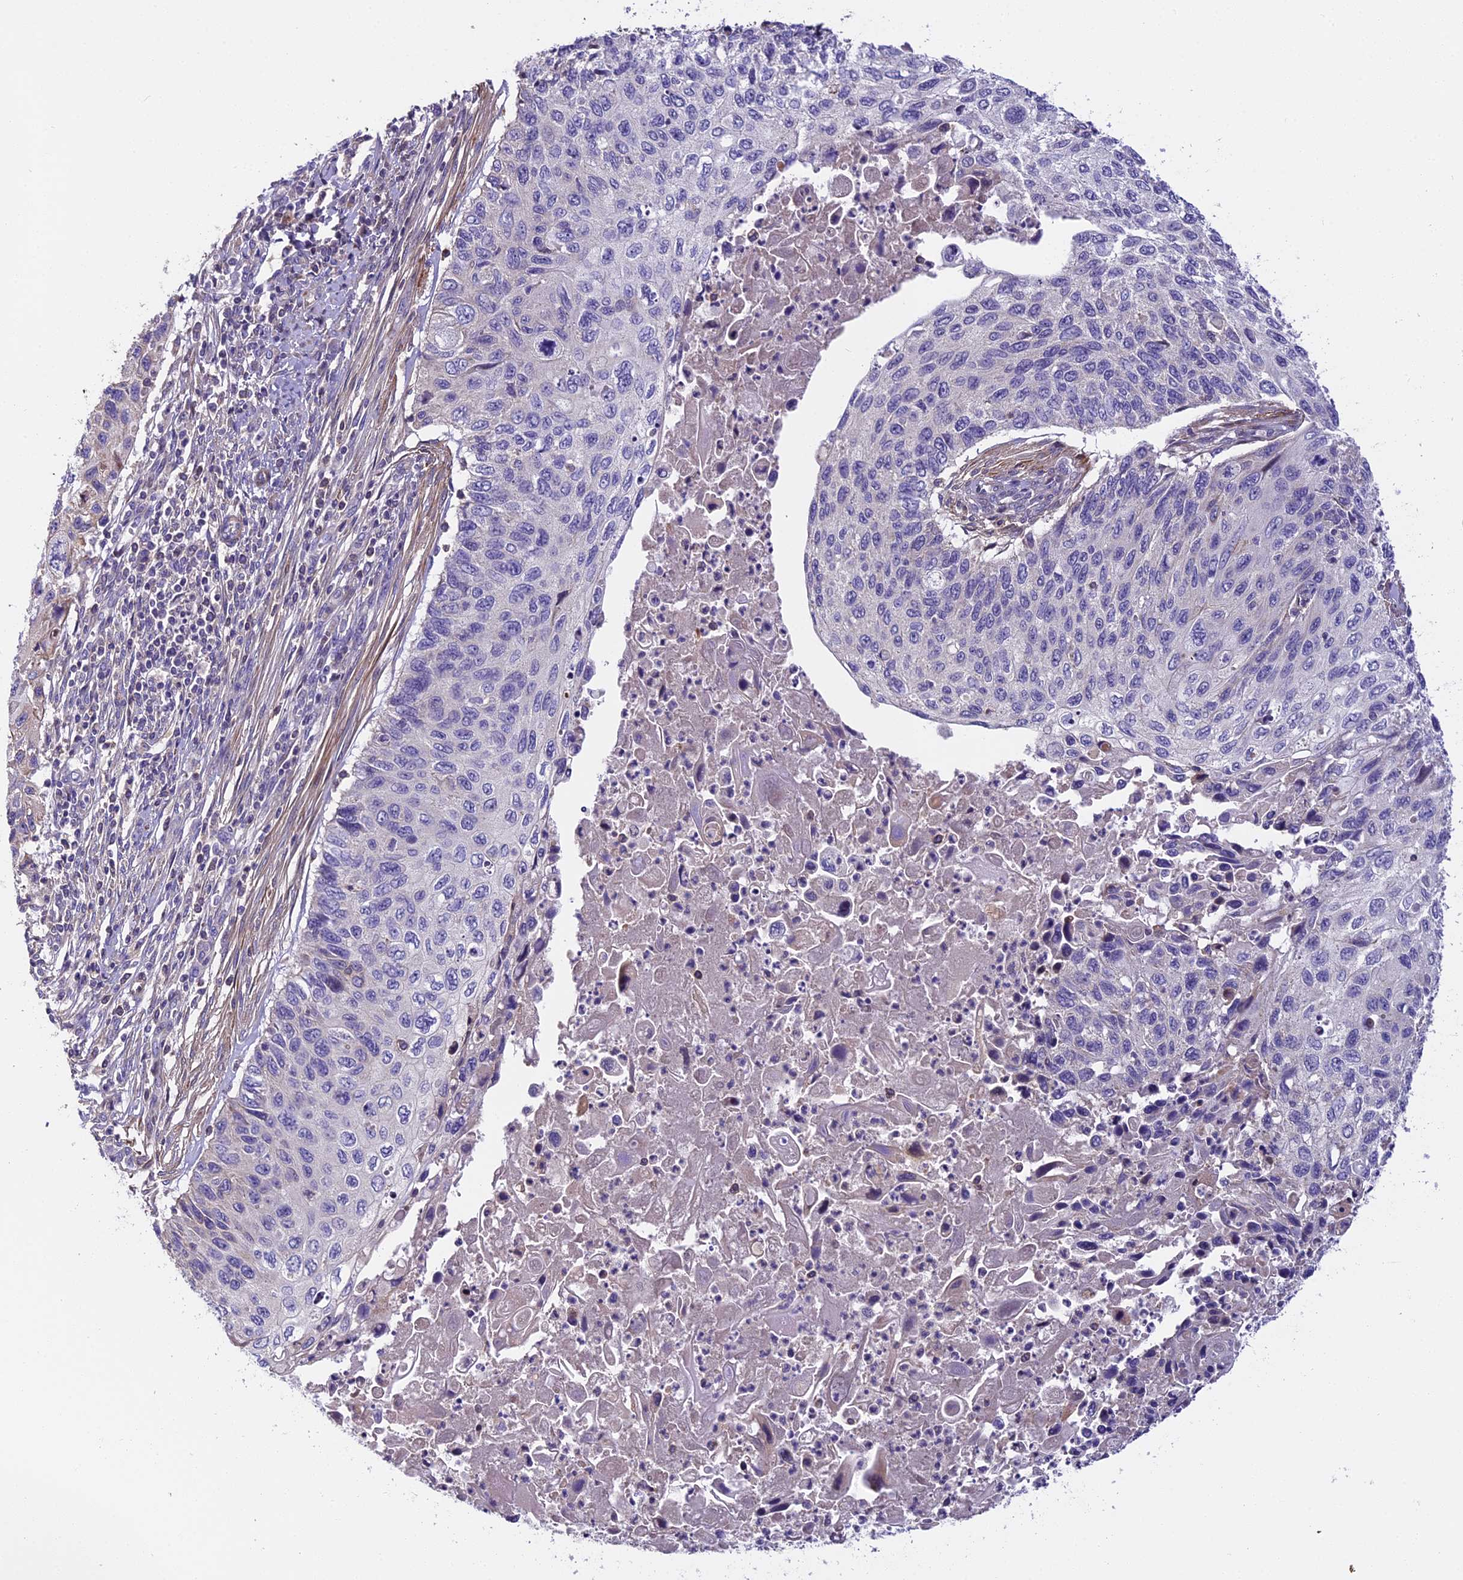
{"staining": {"intensity": "negative", "quantity": "none", "location": "none"}, "tissue": "cervical cancer", "cell_type": "Tumor cells", "image_type": "cancer", "snomed": [{"axis": "morphology", "description": "Squamous cell carcinoma, NOS"}, {"axis": "topography", "description": "Cervix"}], "caption": "Cervical squamous cell carcinoma stained for a protein using IHC shows no expression tumor cells.", "gene": "FAM98C", "patient": {"sex": "female", "age": 70}}